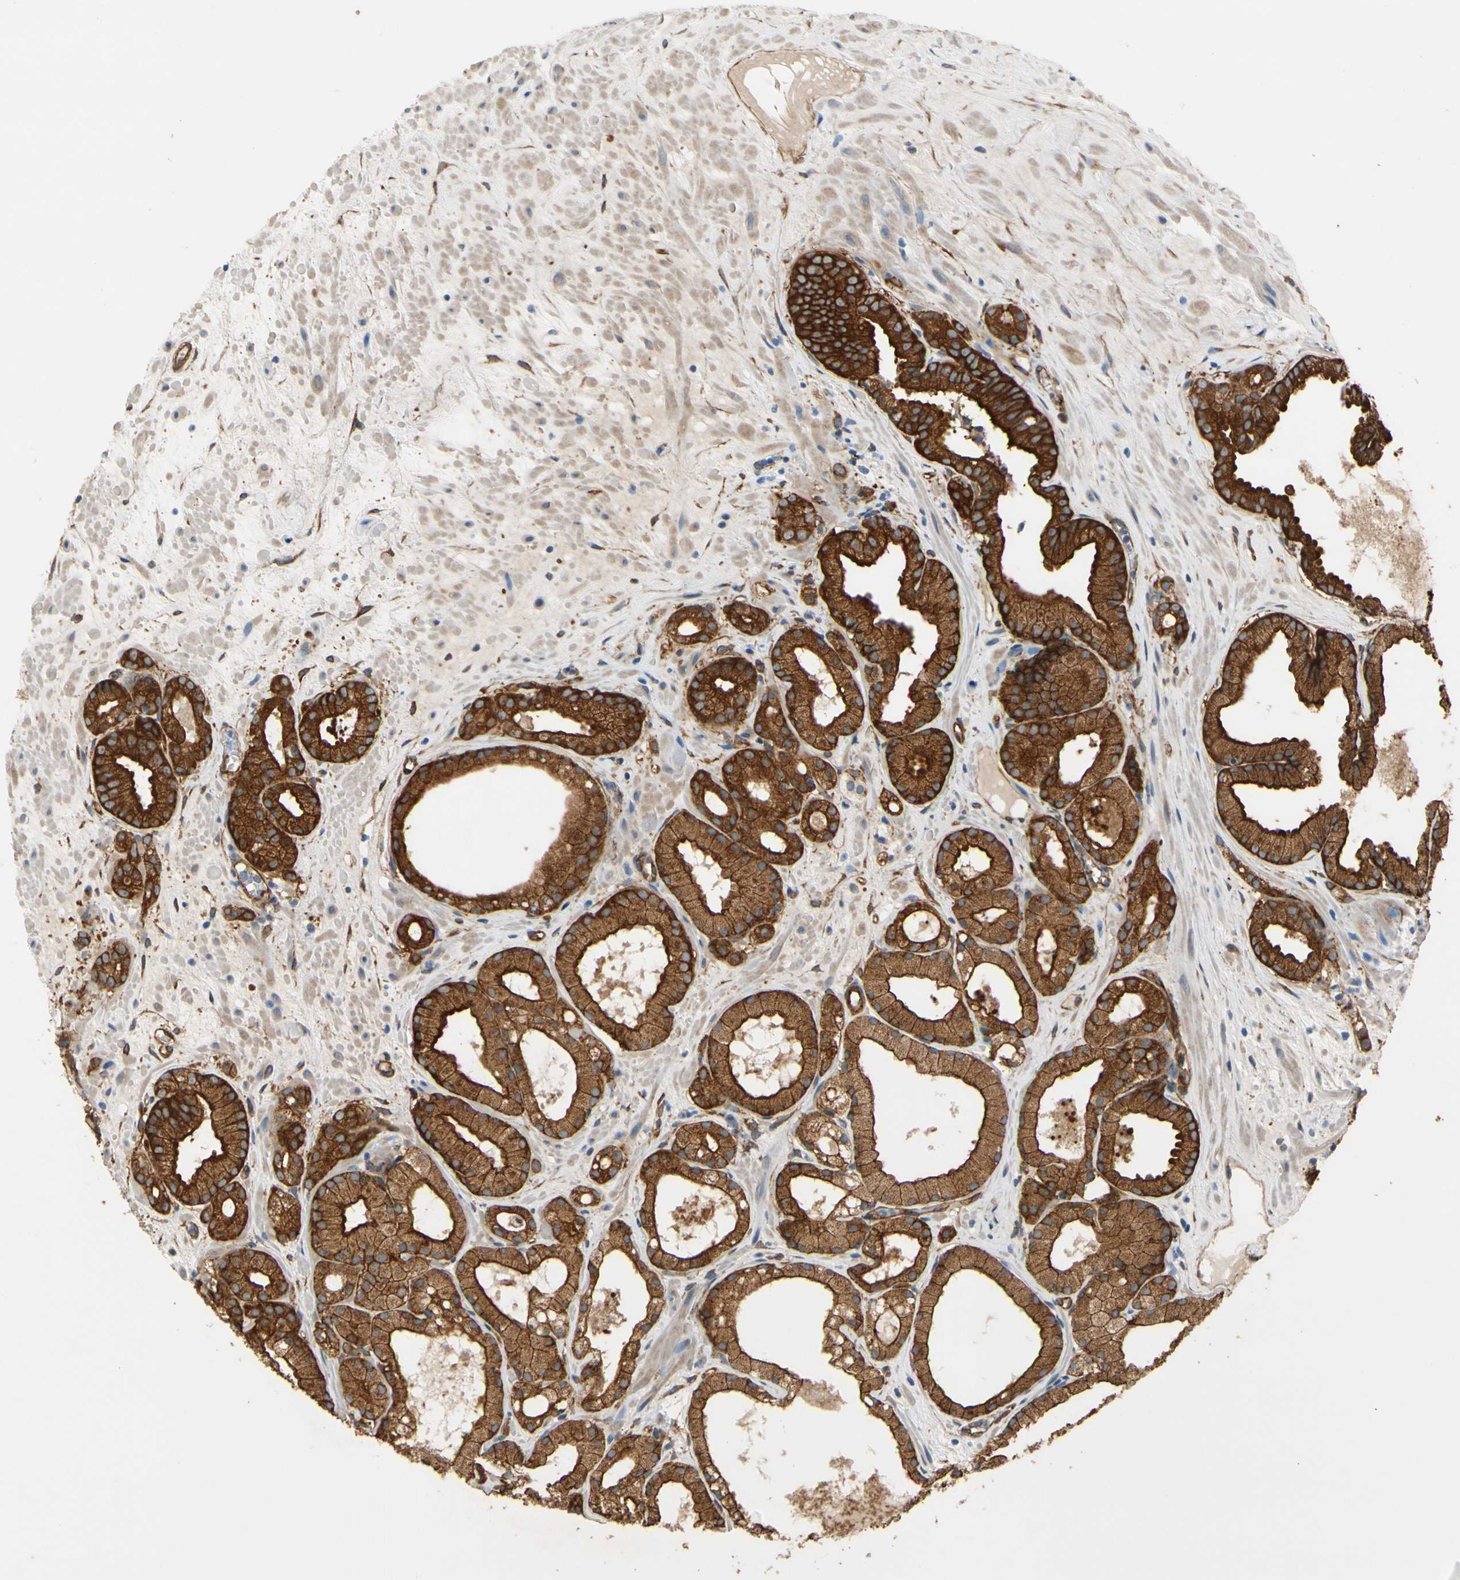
{"staining": {"intensity": "moderate", "quantity": ">75%", "location": "cytoplasmic/membranous"}, "tissue": "prostate cancer", "cell_type": "Tumor cells", "image_type": "cancer", "snomed": [{"axis": "morphology", "description": "Adenocarcinoma, Low grade"}, {"axis": "topography", "description": "Prostate"}], "caption": "An image of prostate low-grade adenocarcinoma stained for a protein reveals moderate cytoplasmic/membranous brown staining in tumor cells.", "gene": "CTTNBP2", "patient": {"sex": "male", "age": 57}}